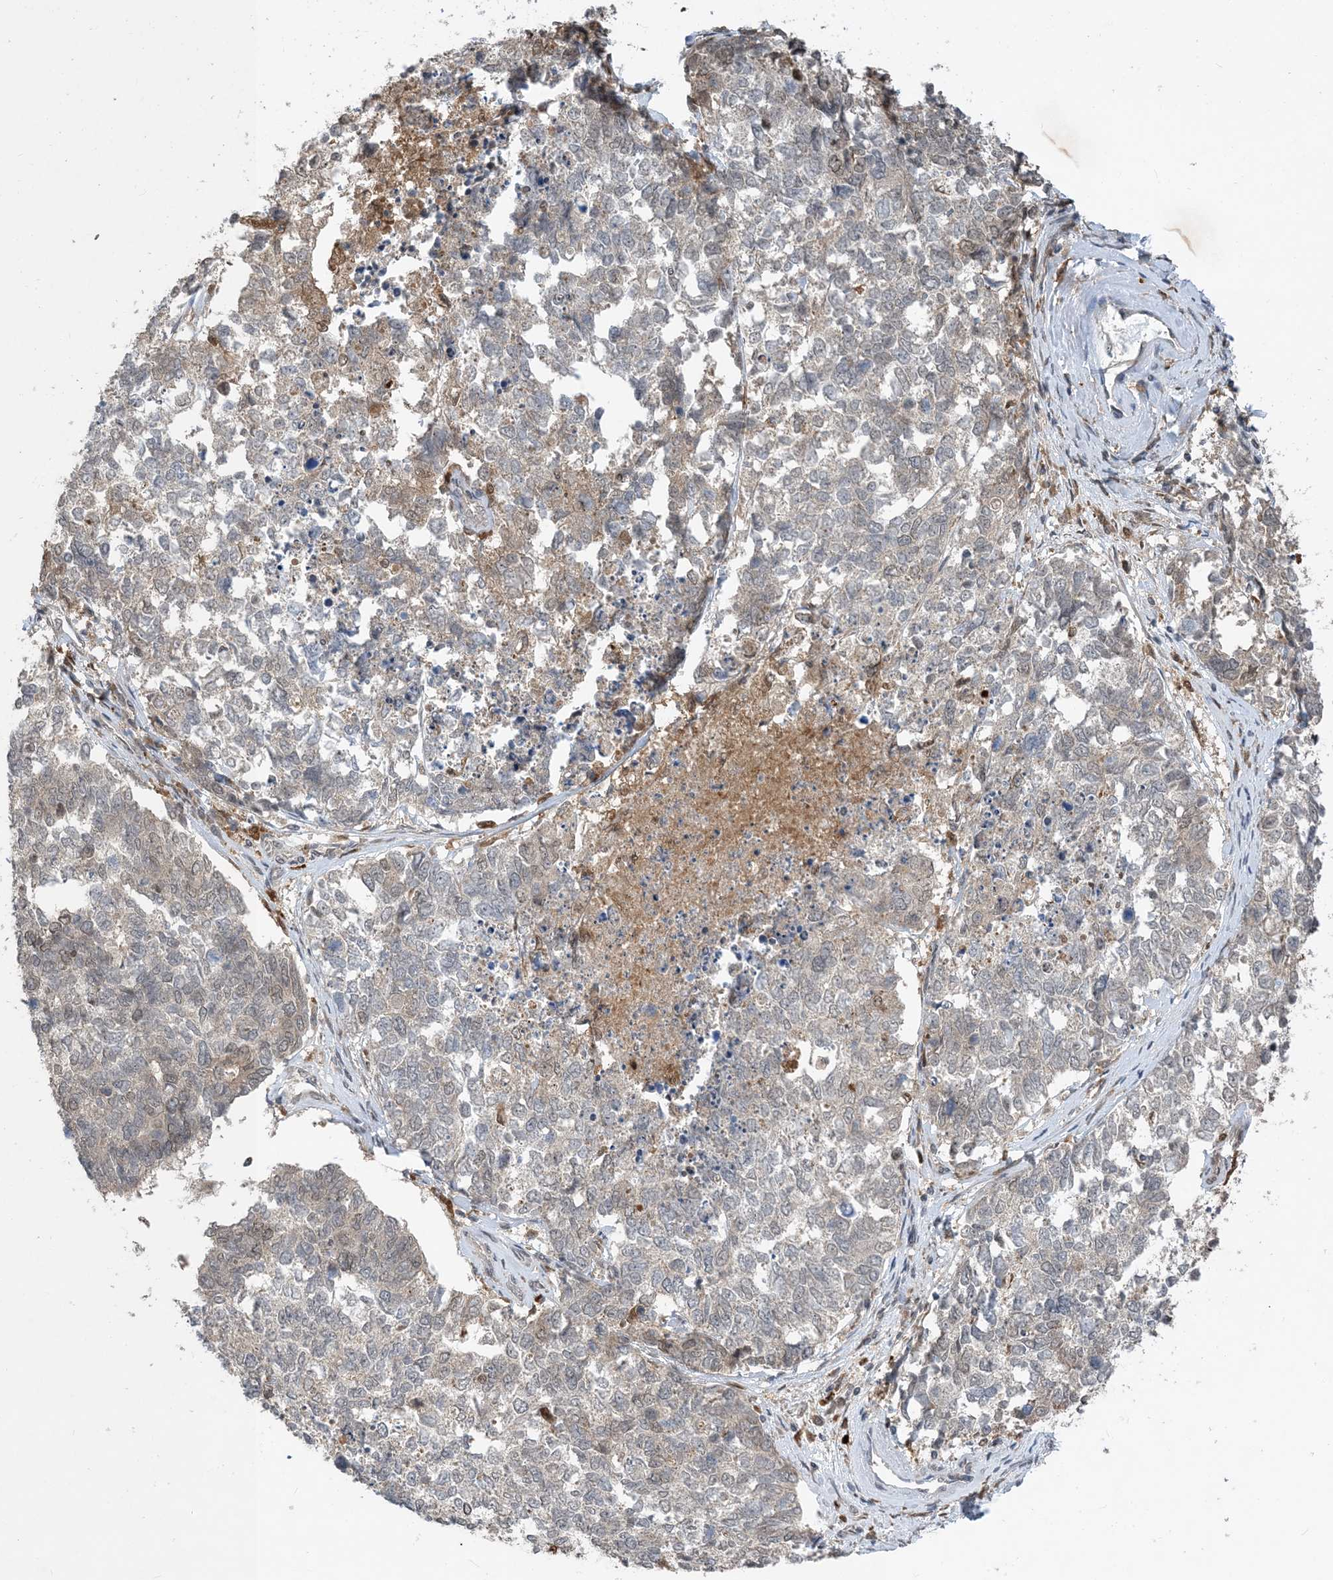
{"staining": {"intensity": "negative", "quantity": "none", "location": "none"}, "tissue": "cervical cancer", "cell_type": "Tumor cells", "image_type": "cancer", "snomed": [{"axis": "morphology", "description": "Squamous cell carcinoma, NOS"}, {"axis": "topography", "description": "Cervix"}], "caption": "Protein analysis of squamous cell carcinoma (cervical) exhibits no significant expression in tumor cells.", "gene": "NAGK", "patient": {"sex": "female", "age": 63}}